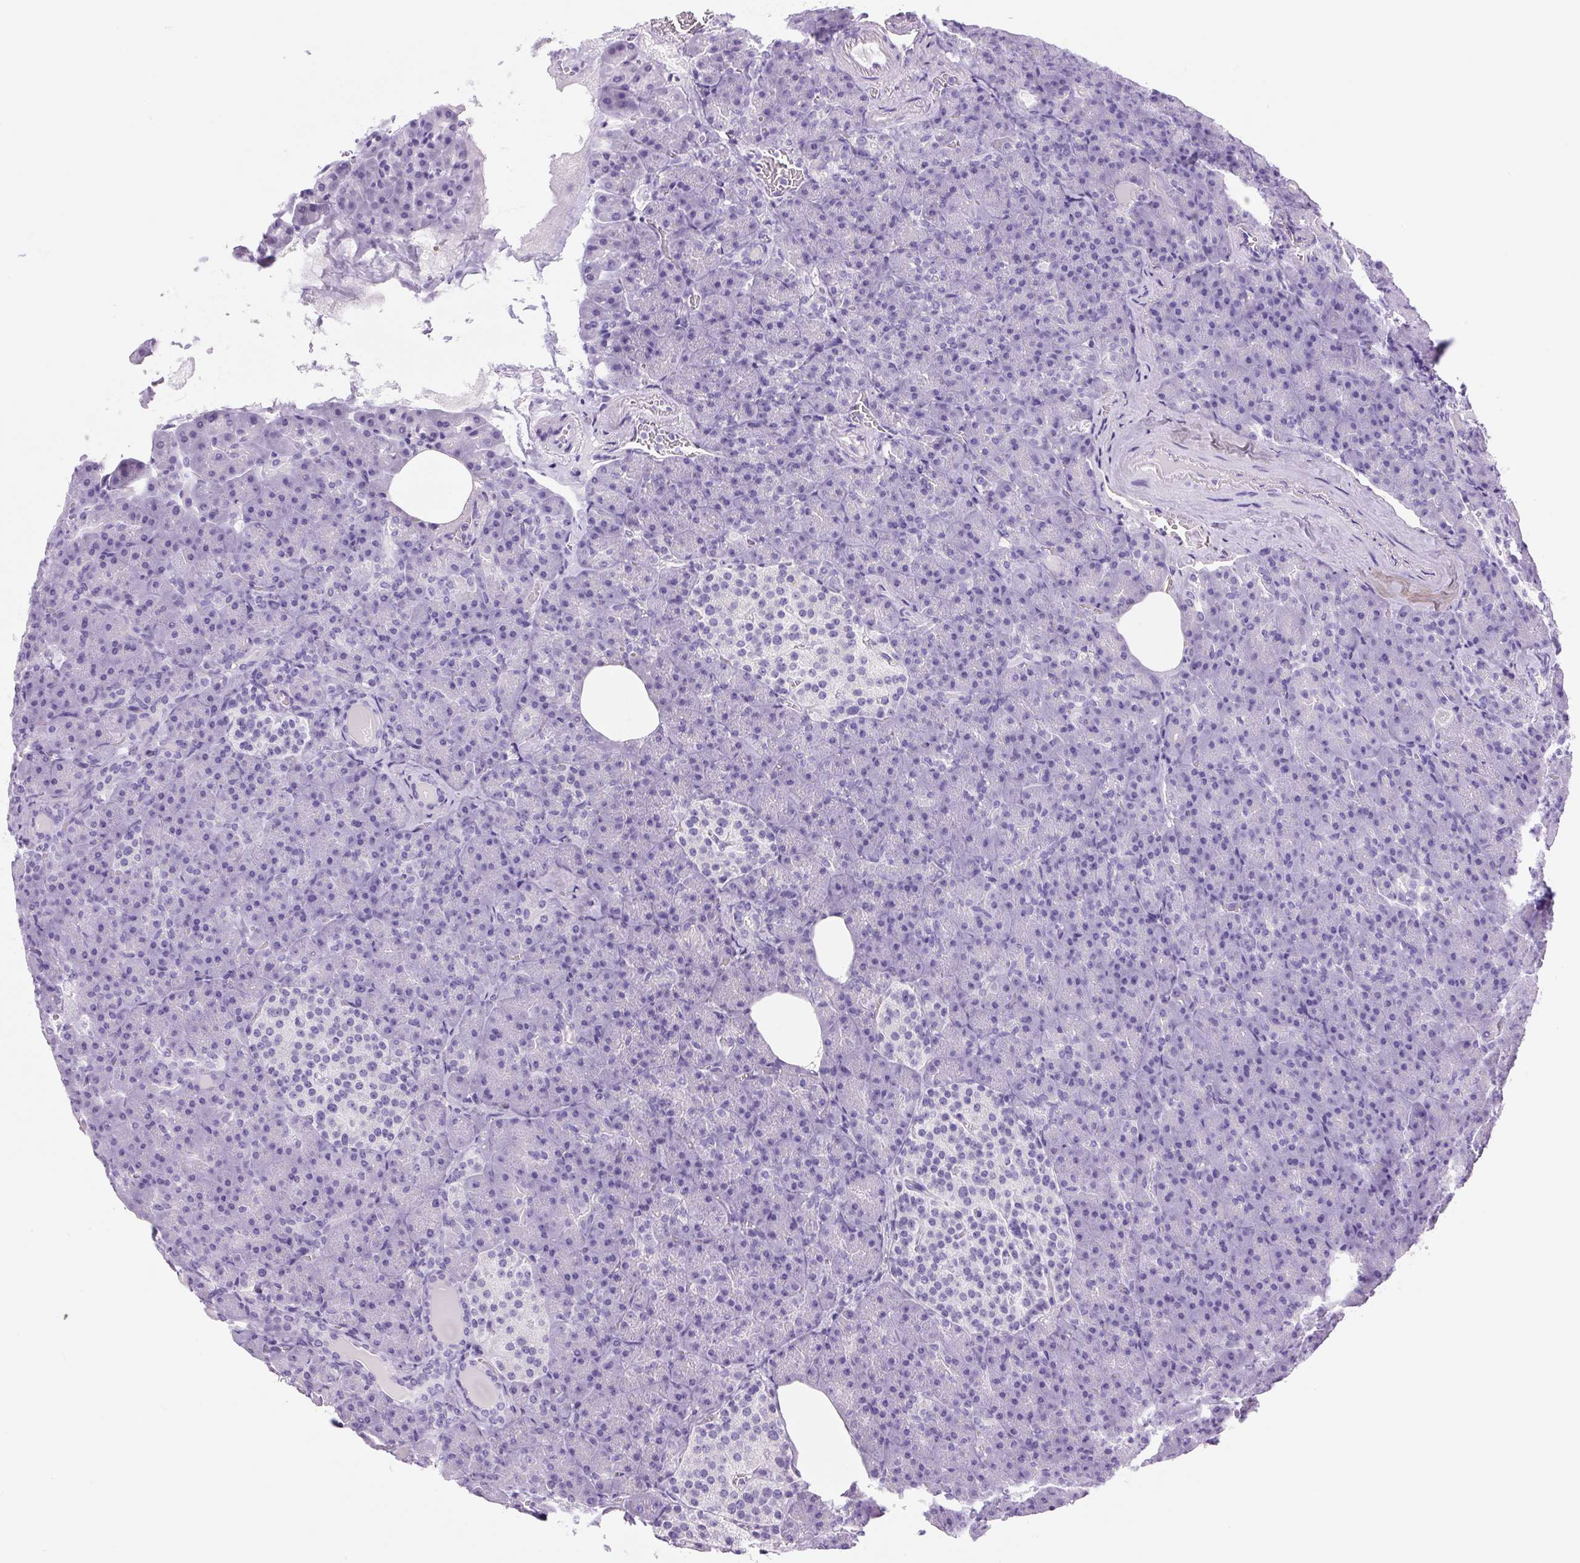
{"staining": {"intensity": "negative", "quantity": "none", "location": "none"}, "tissue": "pancreas", "cell_type": "Exocrine glandular cells", "image_type": "normal", "snomed": [{"axis": "morphology", "description": "Normal tissue, NOS"}, {"axis": "topography", "description": "Pancreas"}], "caption": "Immunohistochemistry of normal human pancreas shows no staining in exocrine glandular cells.", "gene": "PRRT1", "patient": {"sex": "female", "age": 74}}